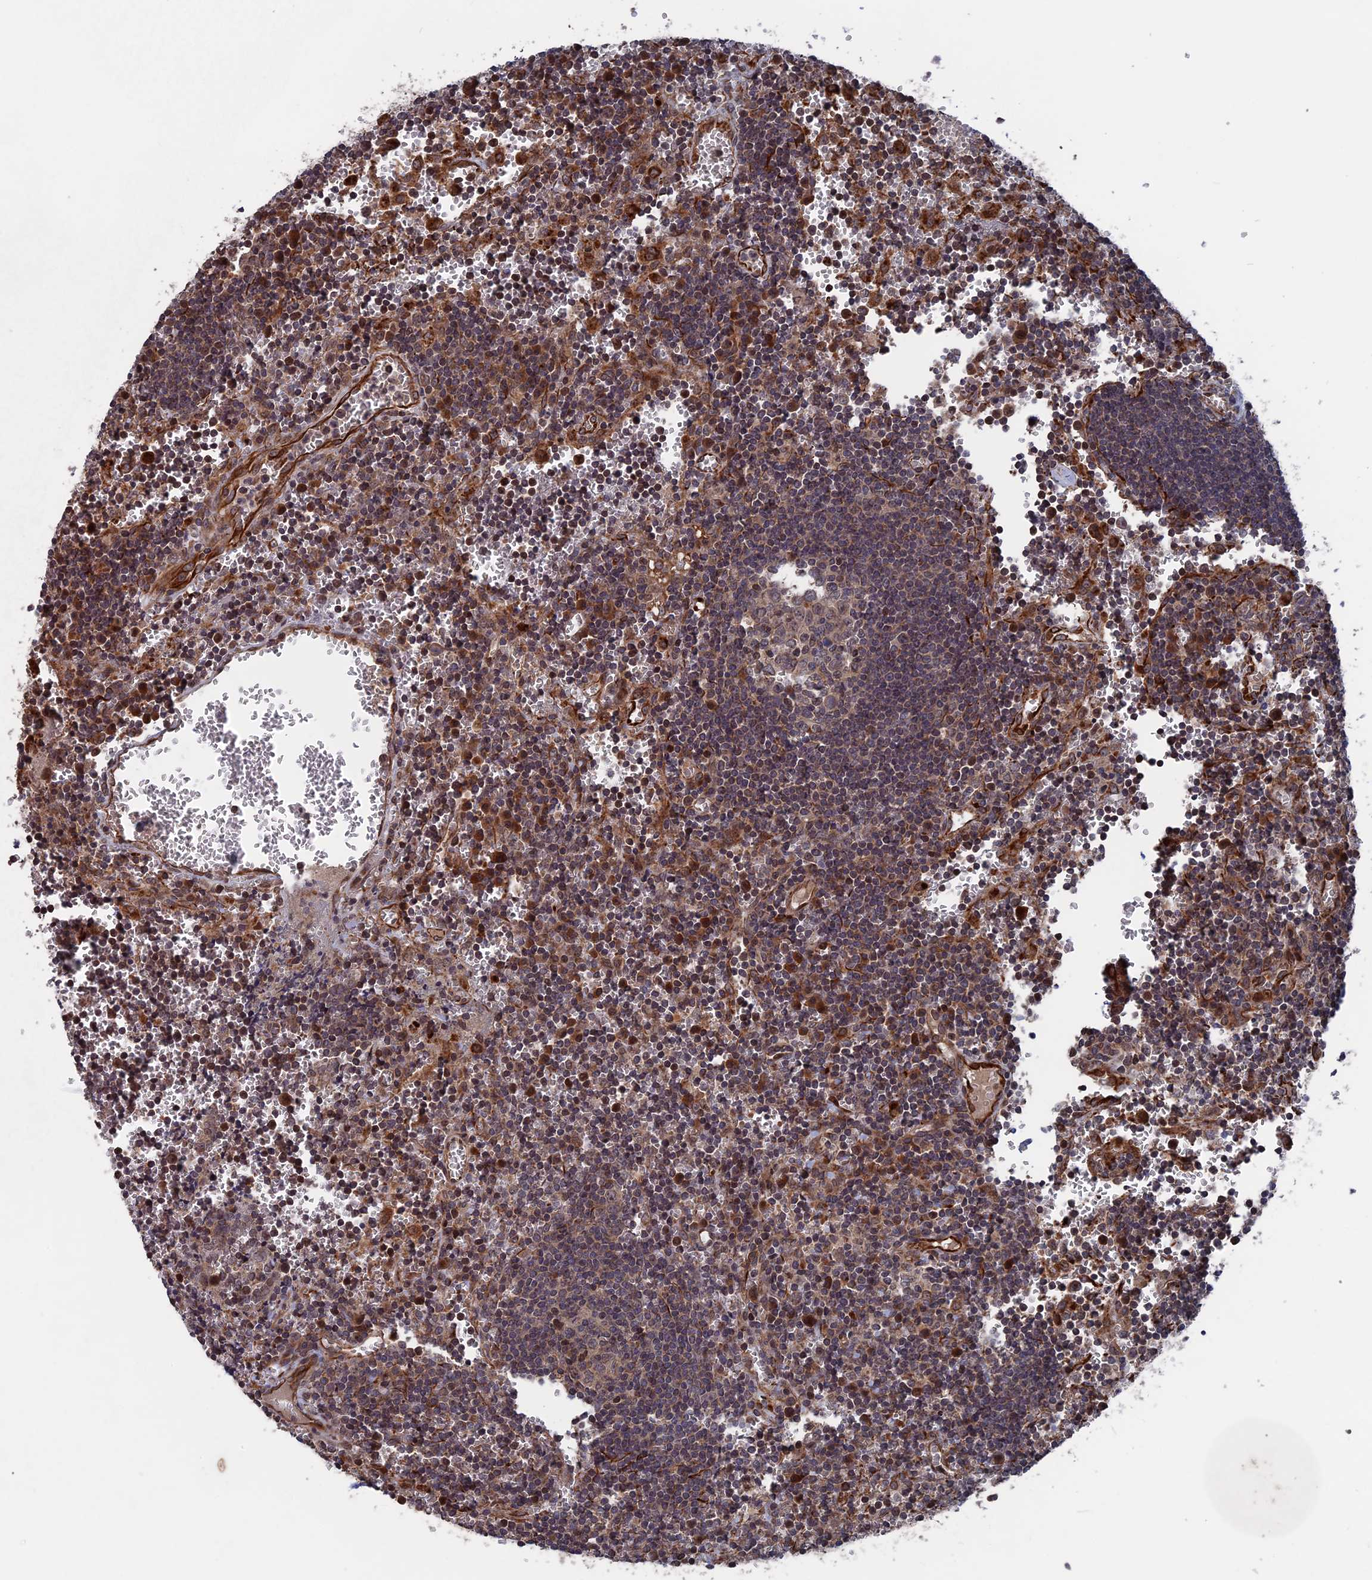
{"staining": {"intensity": "moderate", "quantity": "<25%", "location": "nuclear"}, "tissue": "lymph node", "cell_type": "Germinal center cells", "image_type": "normal", "snomed": [{"axis": "morphology", "description": "Normal tissue, NOS"}, {"axis": "topography", "description": "Lymph node"}], "caption": "A low amount of moderate nuclear expression is seen in approximately <25% of germinal center cells in unremarkable lymph node.", "gene": "PLA2G15", "patient": {"sex": "female", "age": 73}}